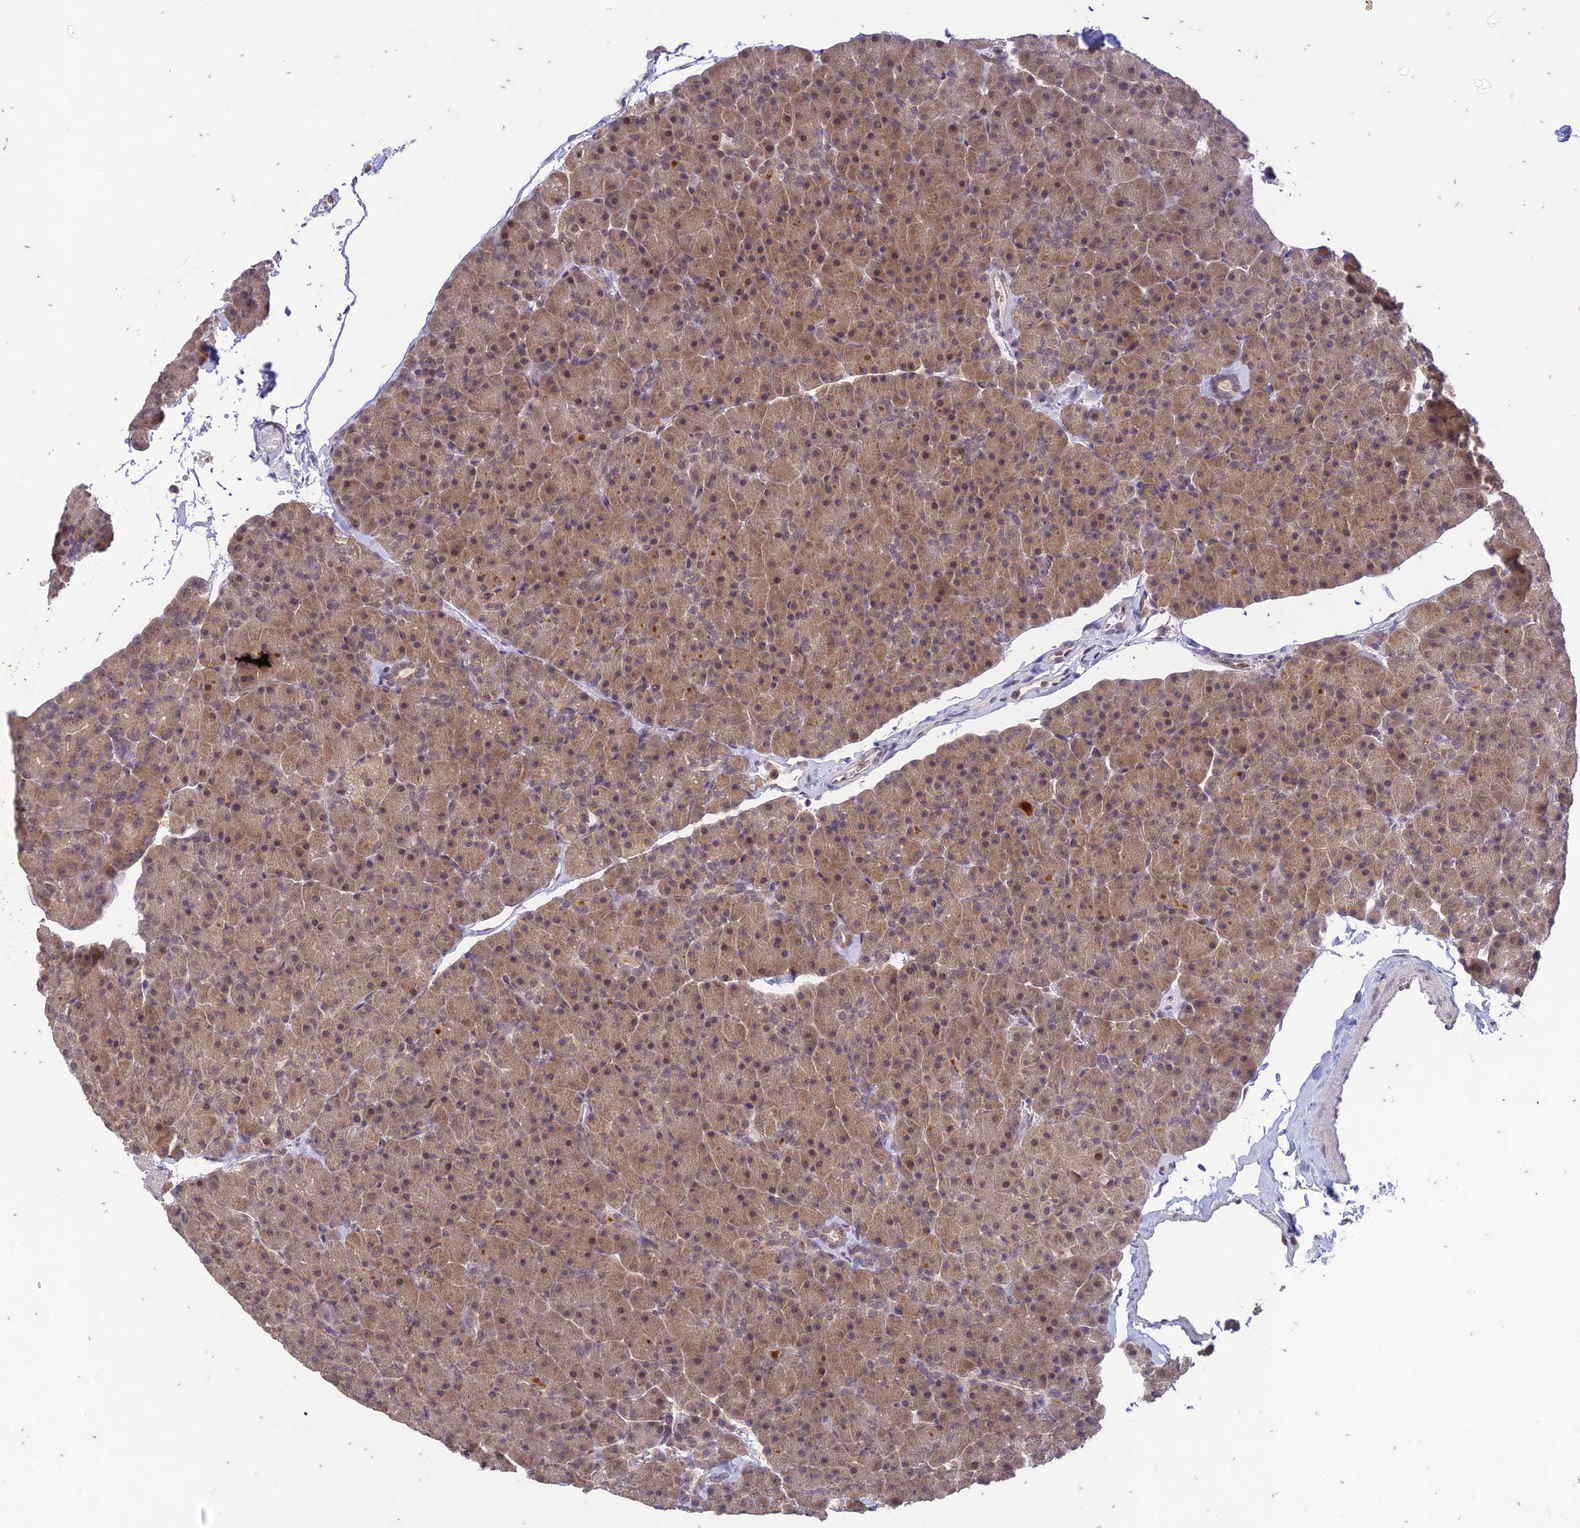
{"staining": {"intensity": "moderate", "quantity": ">75%", "location": "cytoplasmic/membranous,nuclear"}, "tissue": "pancreas", "cell_type": "Exocrine glandular cells", "image_type": "normal", "snomed": [{"axis": "morphology", "description": "Normal tissue, NOS"}, {"axis": "topography", "description": "Pancreas"}], "caption": "A medium amount of moderate cytoplasmic/membranous,nuclear positivity is seen in approximately >75% of exocrine glandular cells in unremarkable pancreas. Using DAB (brown) and hematoxylin (blue) stains, captured at high magnification using brightfield microscopy.", "gene": "POP4", "patient": {"sex": "male", "age": 36}}